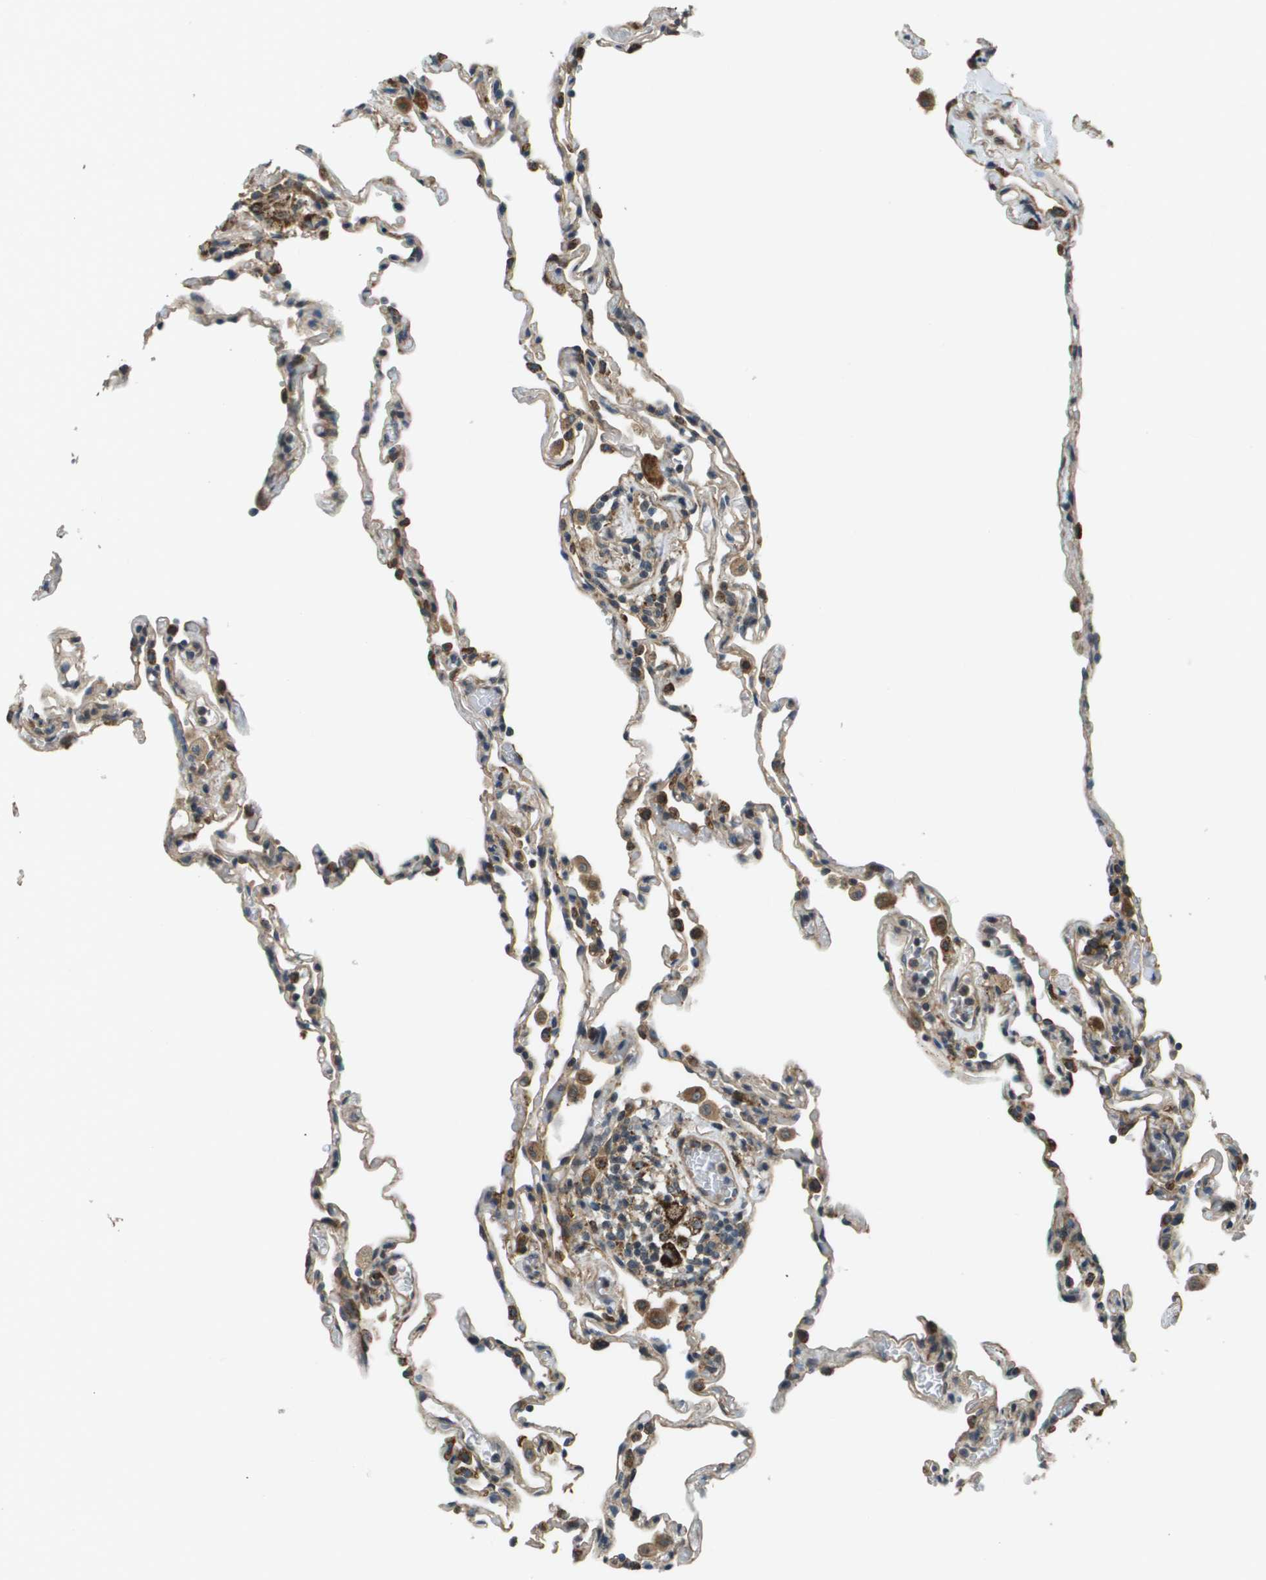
{"staining": {"intensity": "weak", "quantity": "25%-75%", "location": "cytoplasmic/membranous"}, "tissue": "lung", "cell_type": "Alveolar cells", "image_type": "normal", "snomed": [{"axis": "morphology", "description": "Normal tissue, NOS"}, {"axis": "topography", "description": "Lung"}], "caption": "IHC of unremarkable lung reveals low levels of weak cytoplasmic/membranous expression in approximately 25%-75% of alveolar cells.", "gene": "CDKN2C", "patient": {"sex": "male", "age": 59}}